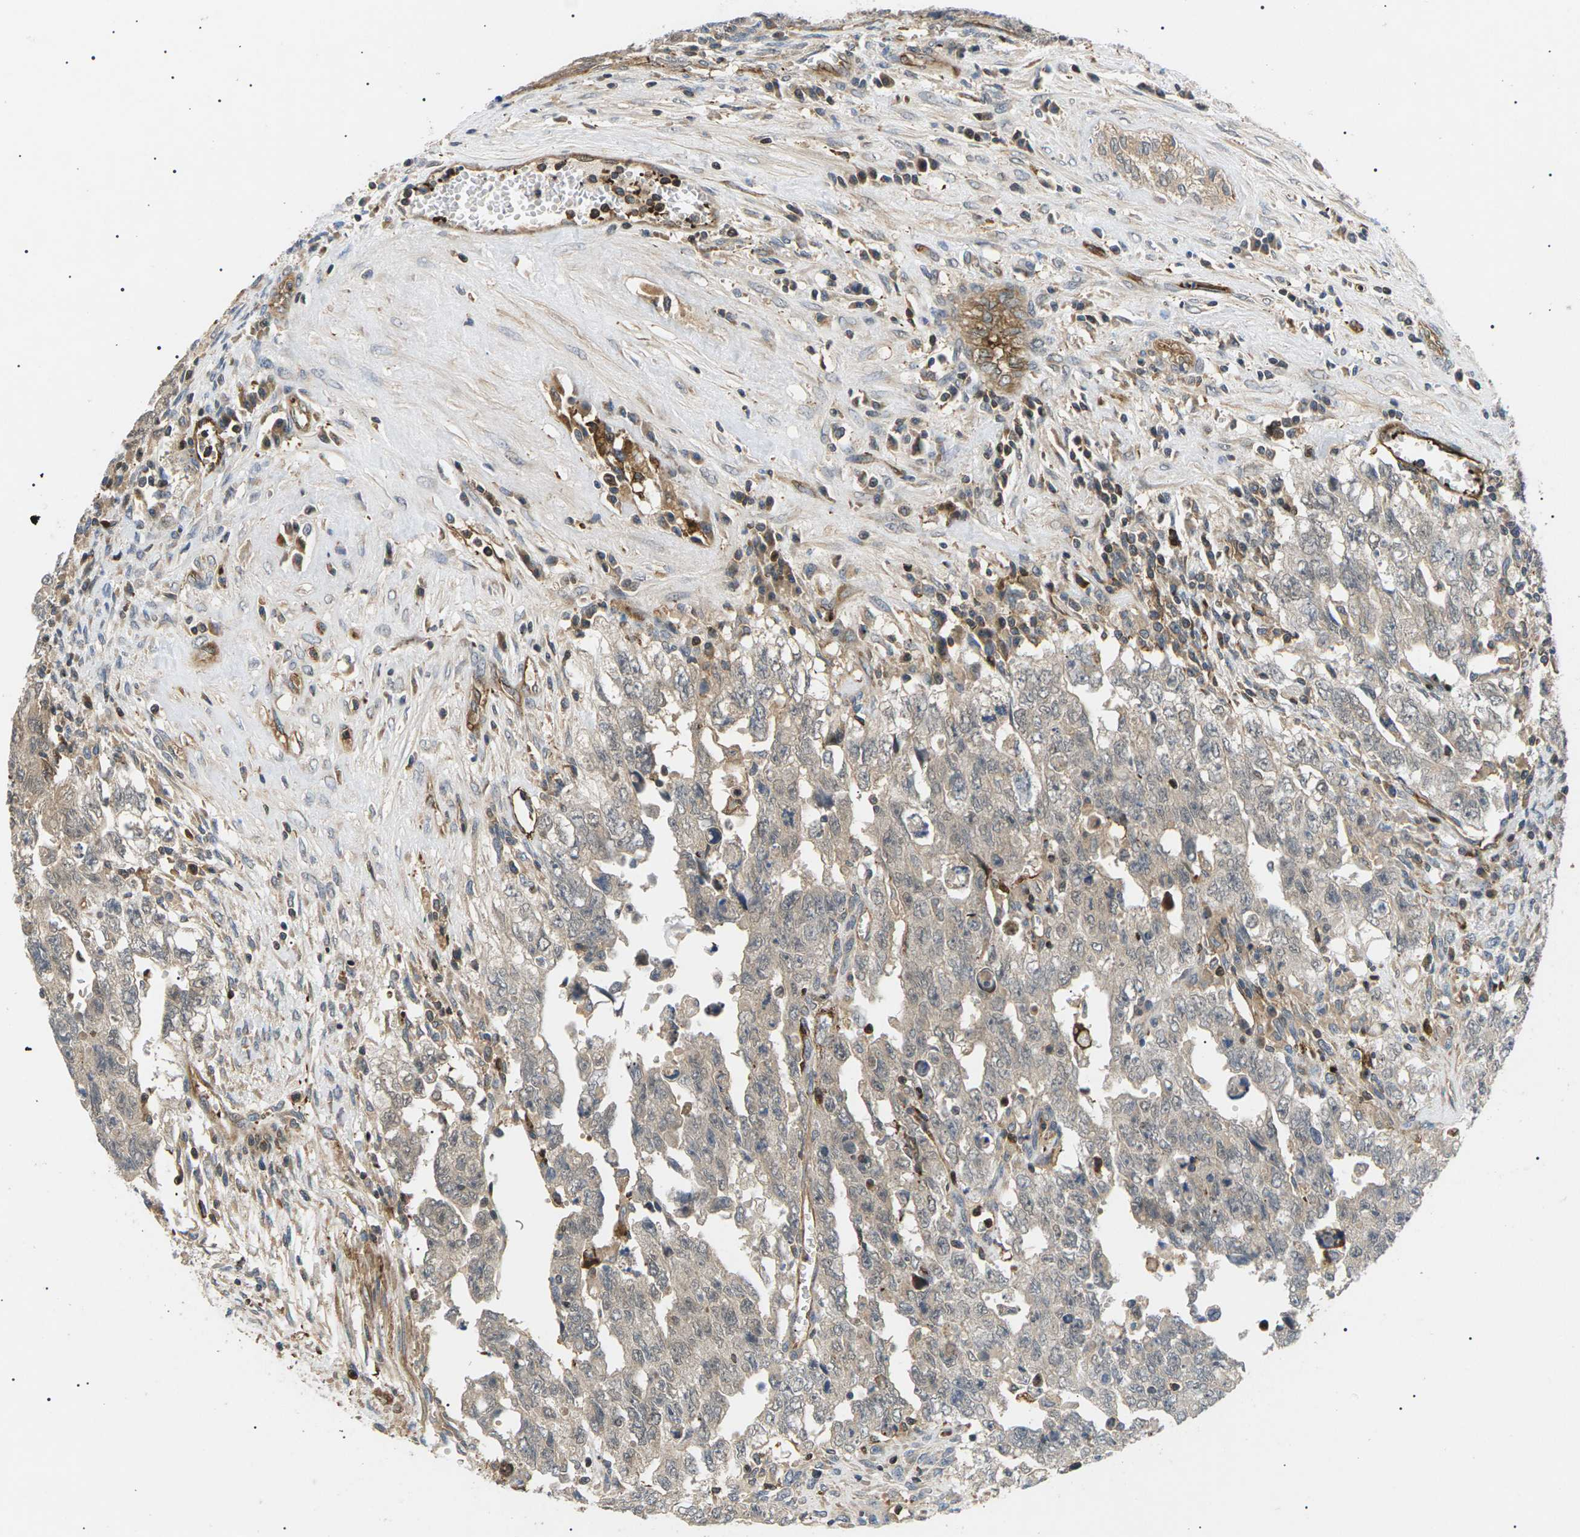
{"staining": {"intensity": "negative", "quantity": "none", "location": "none"}, "tissue": "testis cancer", "cell_type": "Tumor cells", "image_type": "cancer", "snomed": [{"axis": "morphology", "description": "Carcinoma, Embryonal, NOS"}, {"axis": "topography", "description": "Testis"}], "caption": "The photomicrograph exhibits no significant positivity in tumor cells of testis embryonal carcinoma.", "gene": "TMTC4", "patient": {"sex": "male", "age": 28}}